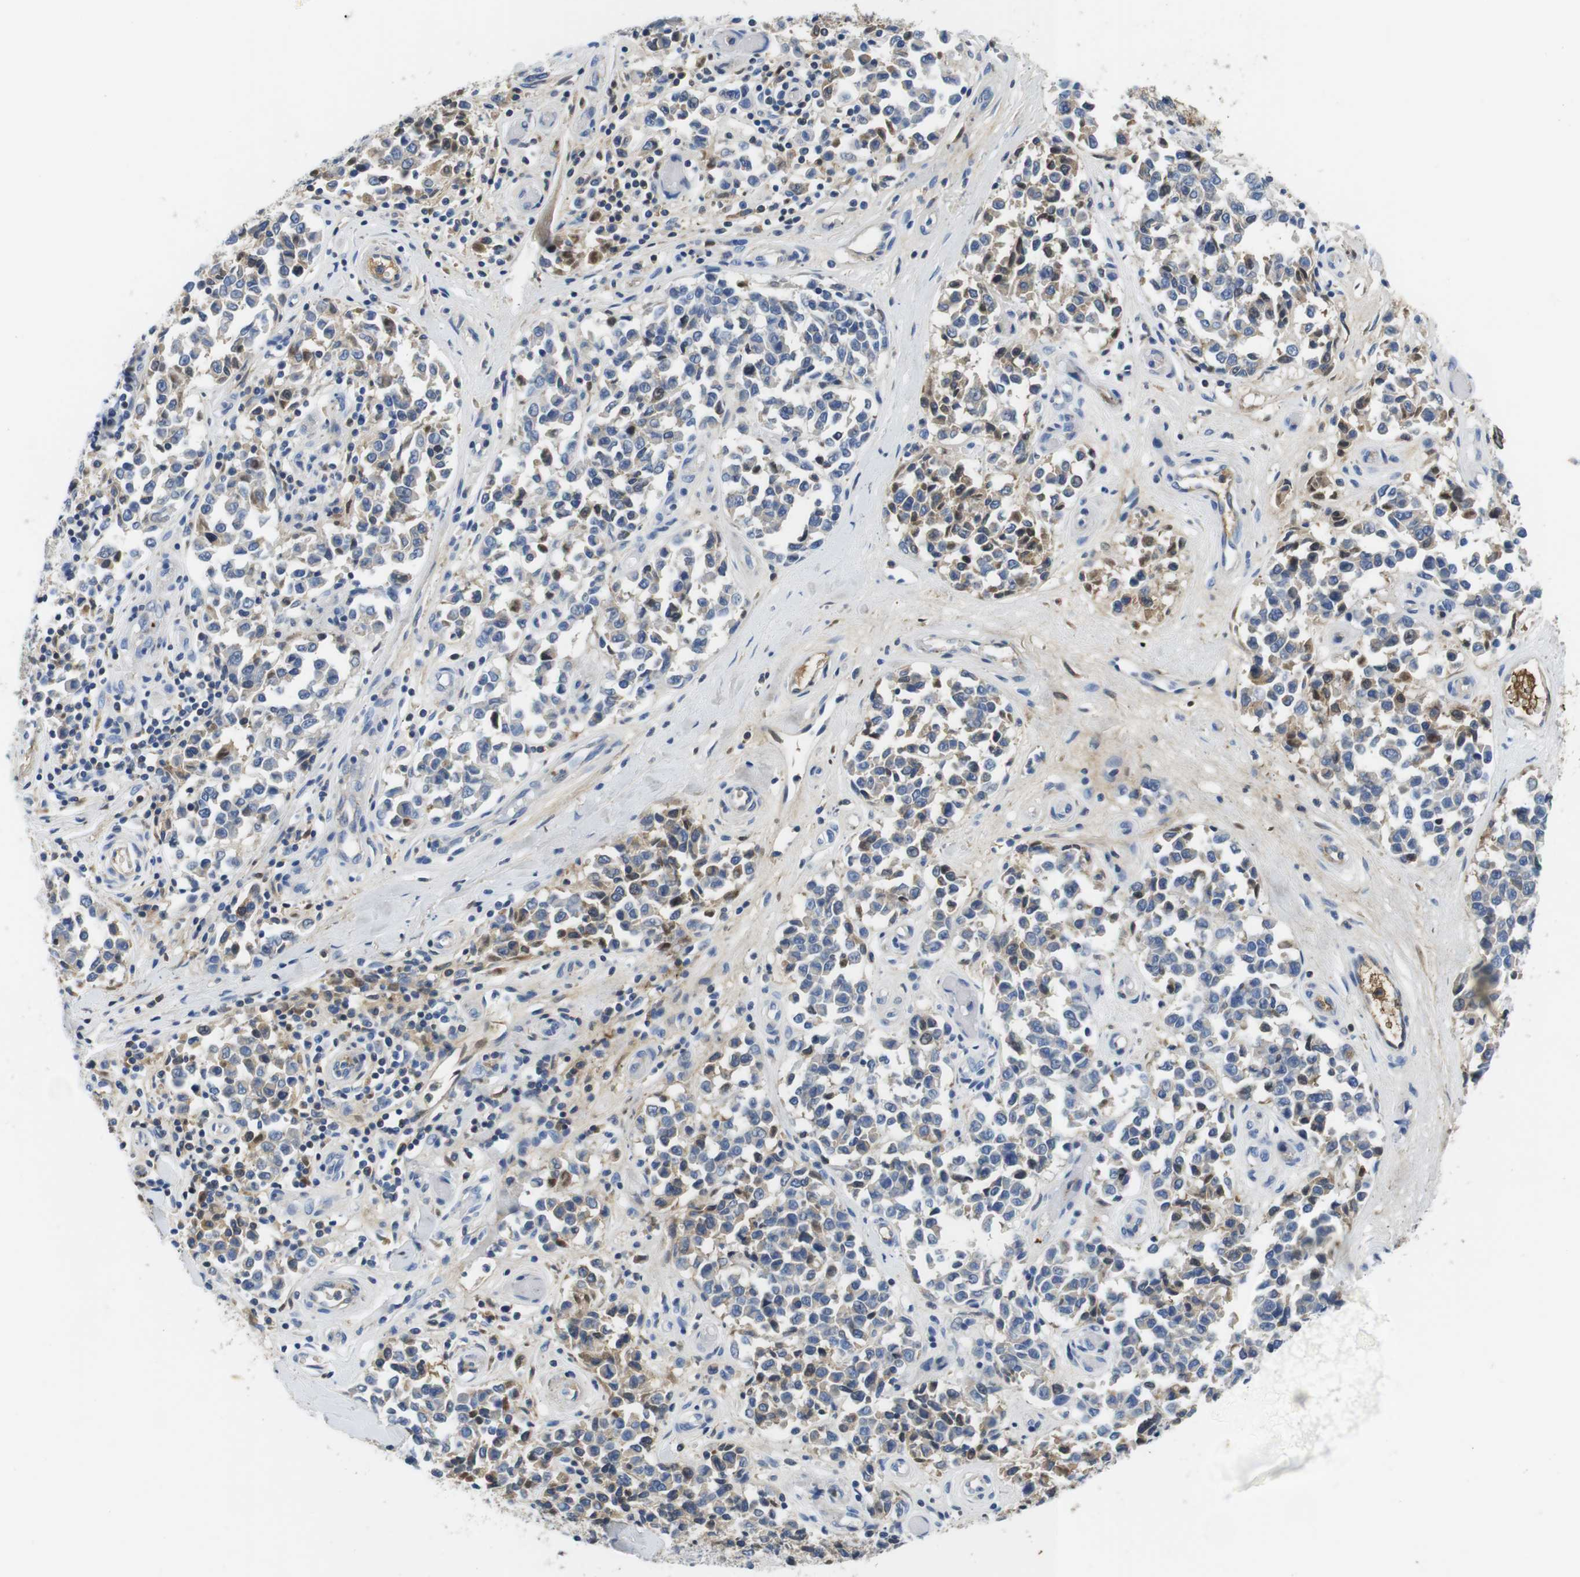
{"staining": {"intensity": "weak", "quantity": "<25%", "location": "cytoplasmic/membranous"}, "tissue": "melanoma", "cell_type": "Tumor cells", "image_type": "cancer", "snomed": [{"axis": "morphology", "description": "Malignant melanoma, NOS"}, {"axis": "topography", "description": "Skin"}], "caption": "The image displays no staining of tumor cells in melanoma. (Stains: DAB (3,3'-diaminobenzidine) immunohistochemistry with hematoxylin counter stain, Microscopy: brightfield microscopy at high magnification).", "gene": "IGKC", "patient": {"sex": "female", "age": 64}}